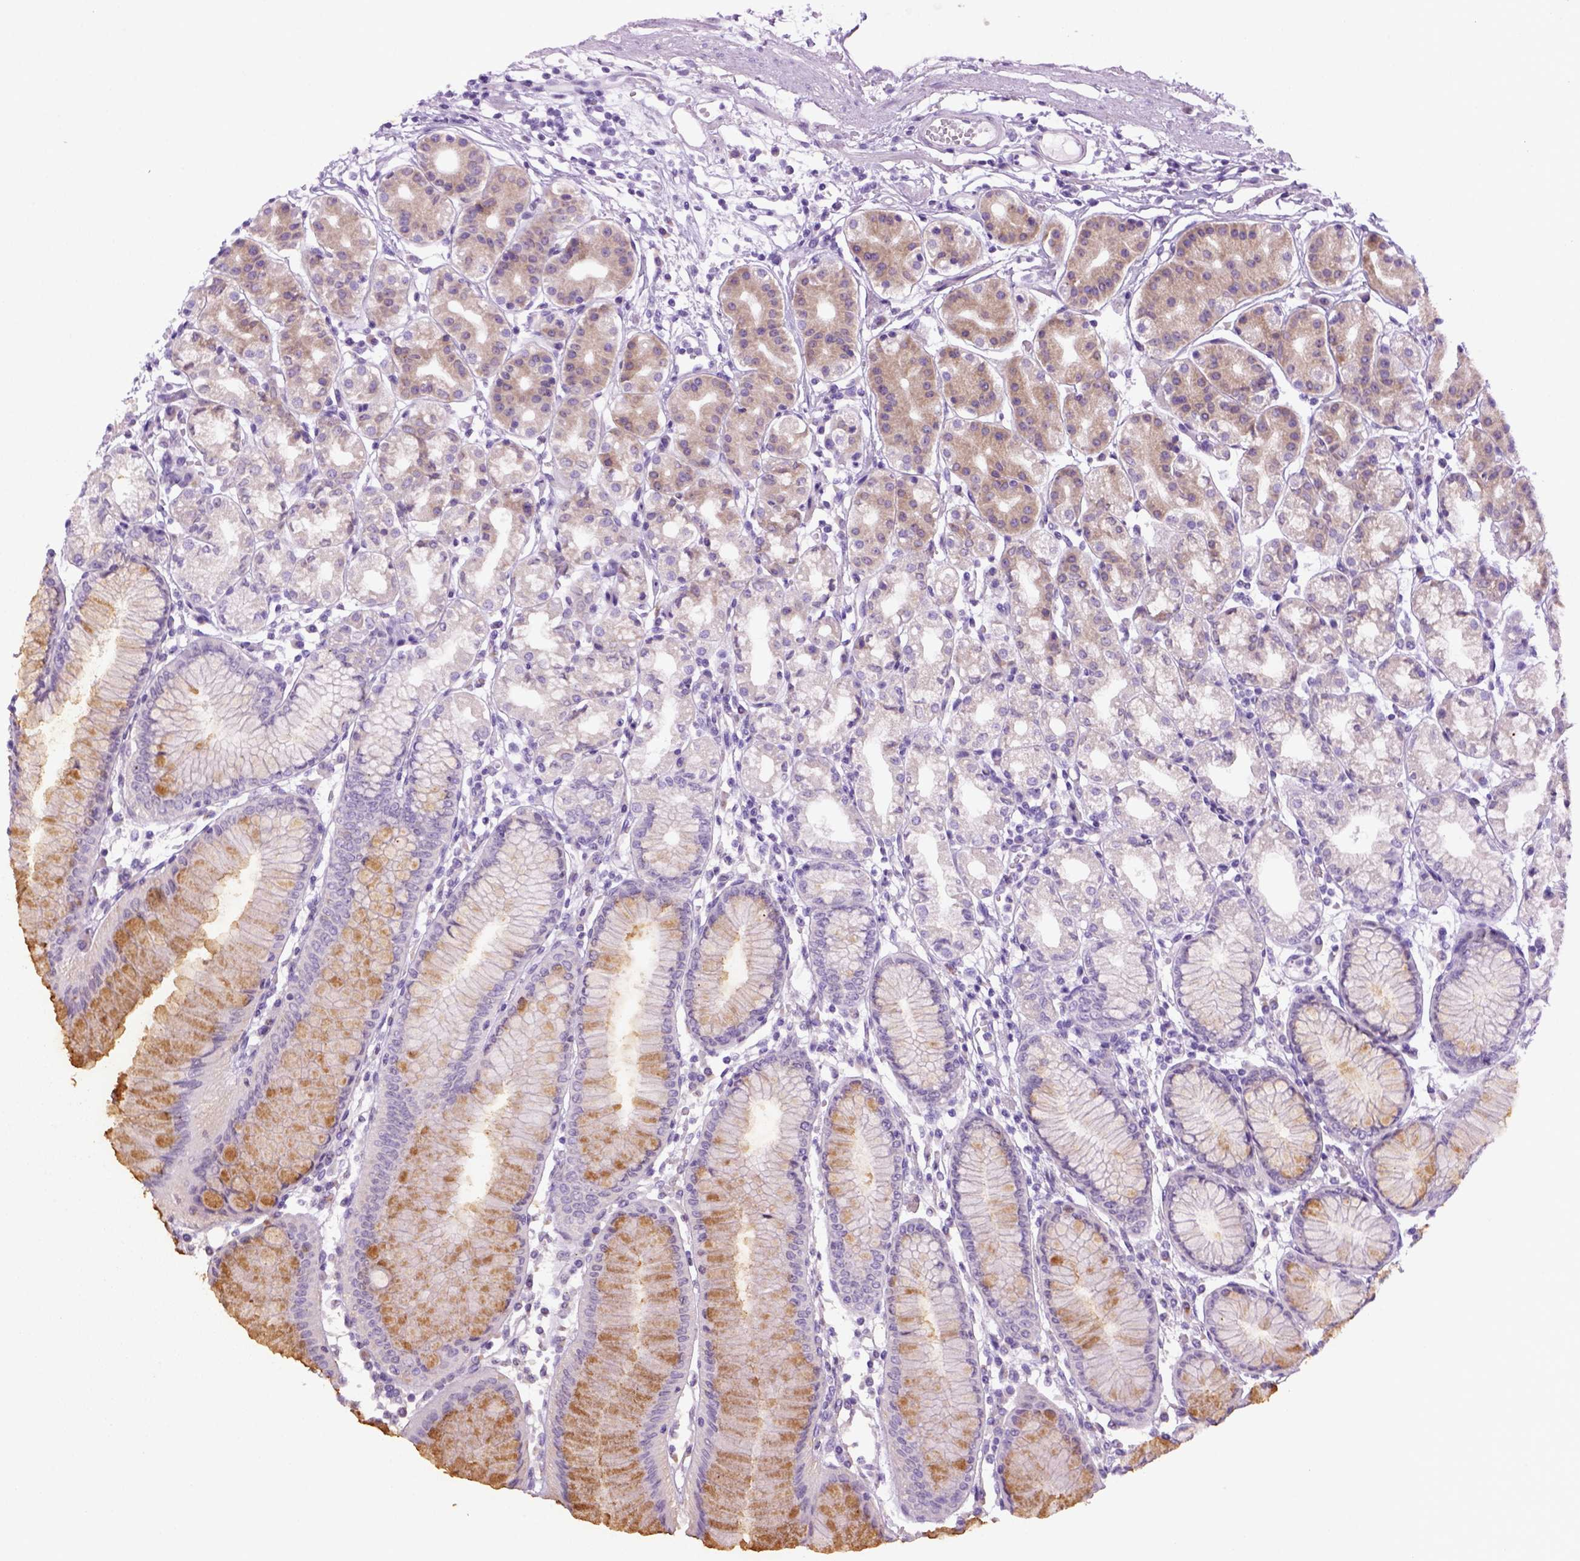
{"staining": {"intensity": "moderate", "quantity": "<25%", "location": "cytoplasmic/membranous"}, "tissue": "stomach", "cell_type": "Glandular cells", "image_type": "normal", "snomed": [{"axis": "morphology", "description": "Normal tissue, NOS"}, {"axis": "topography", "description": "Skeletal muscle"}, {"axis": "topography", "description": "Stomach"}], "caption": "DAB immunohistochemical staining of benign human stomach exhibits moderate cytoplasmic/membranous protein positivity in approximately <25% of glandular cells. The protein of interest is stained brown, and the nuclei are stained in blue (DAB IHC with brightfield microscopy, high magnification).", "gene": "DNAH11", "patient": {"sex": "female", "age": 57}}